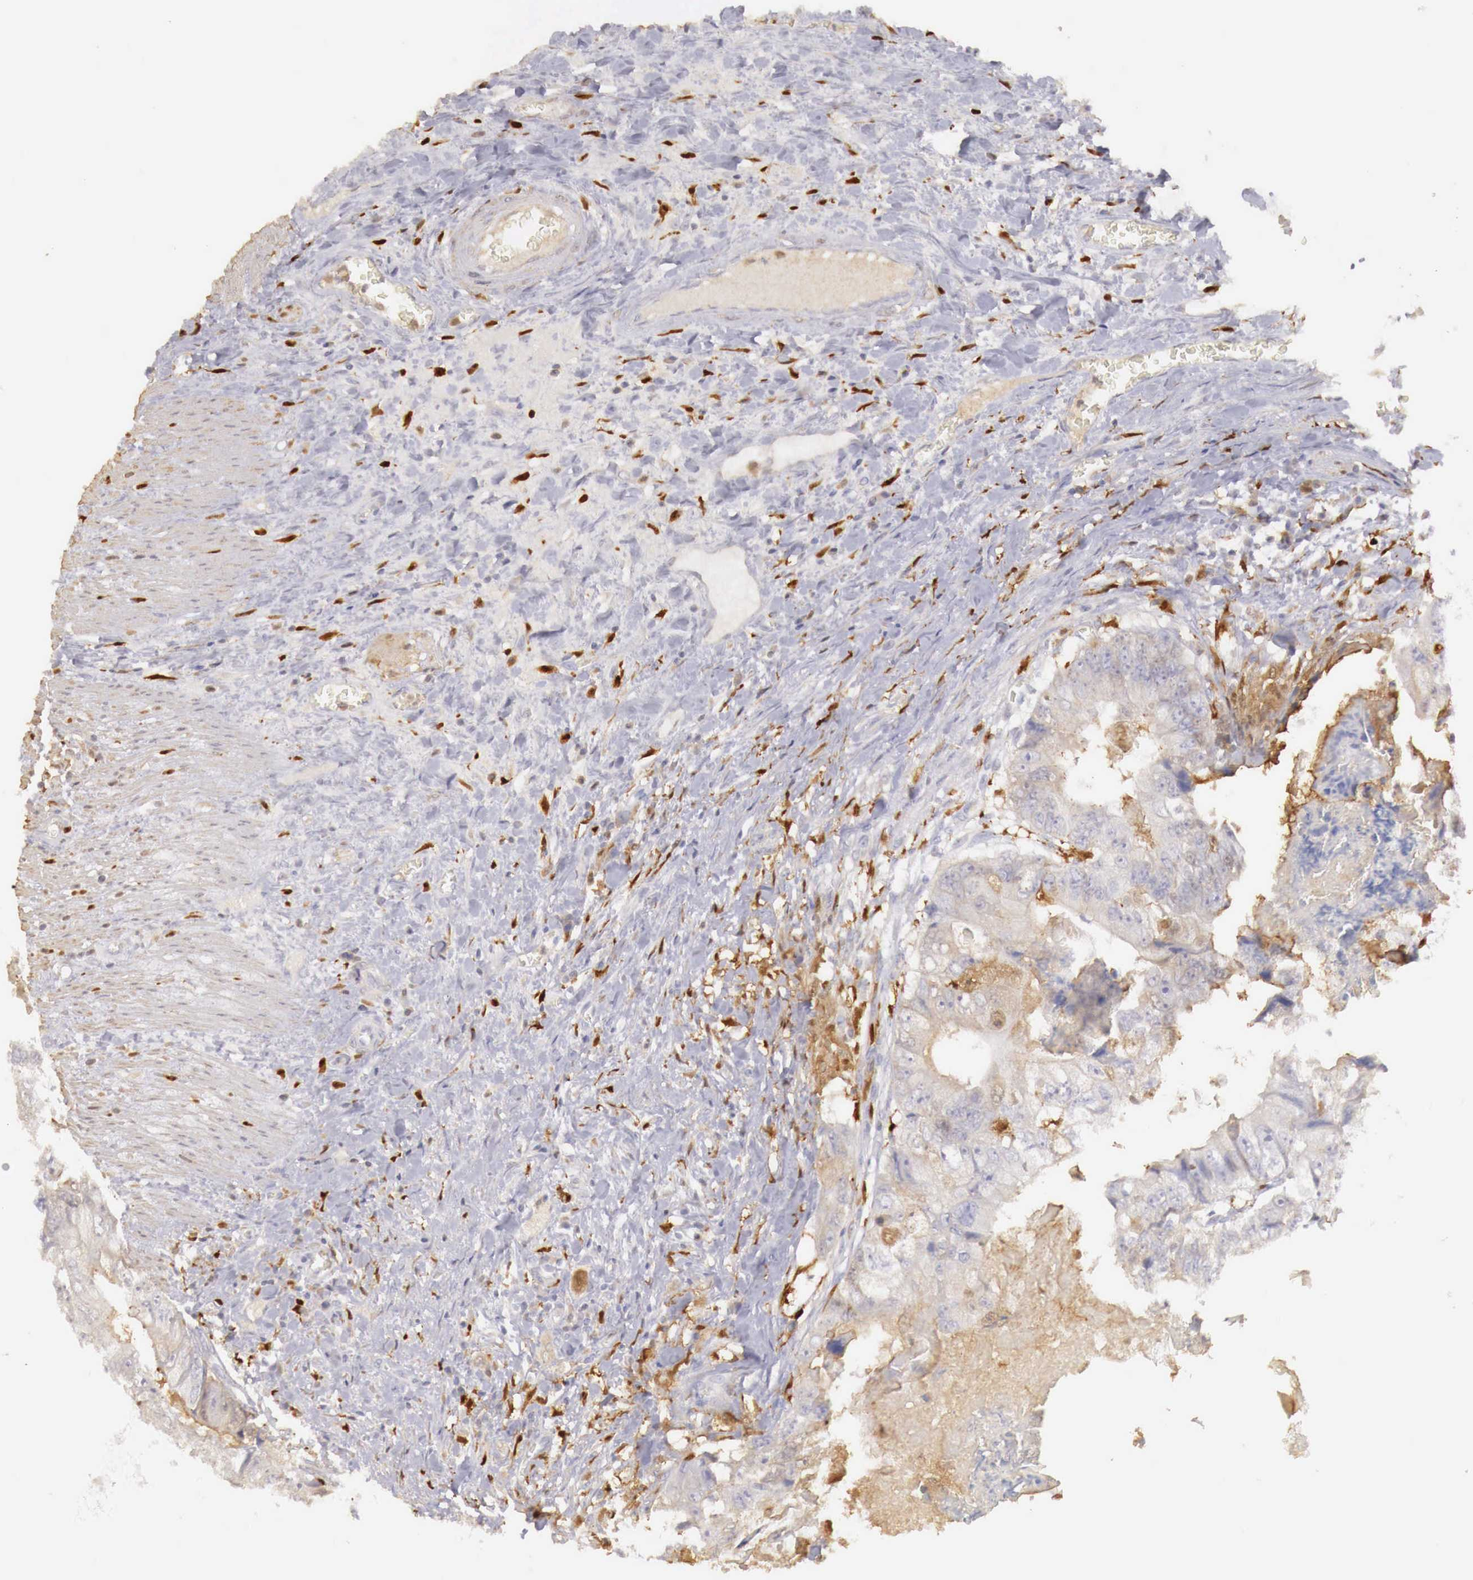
{"staining": {"intensity": "weak", "quantity": "<25%", "location": "cytoplasmic/membranous"}, "tissue": "colorectal cancer", "cell_type": "Tumor cells", "image_type": "cancer", "snomed": [{"axis": "morphology", "description": "Adenocarcinoma, NOS"}, {"axis": "topography", "description": "Rectum"}], "caption": "Colorectal adenocarcinoma was stained to show a protein in brown. There is no significant expression in tumor cells. The staining is performed using DAB brown chromogen with nuclei counter-stained in using hematoxylin.", "gene": "RENBP", "patient": {"sex": "female", "age": 82}}